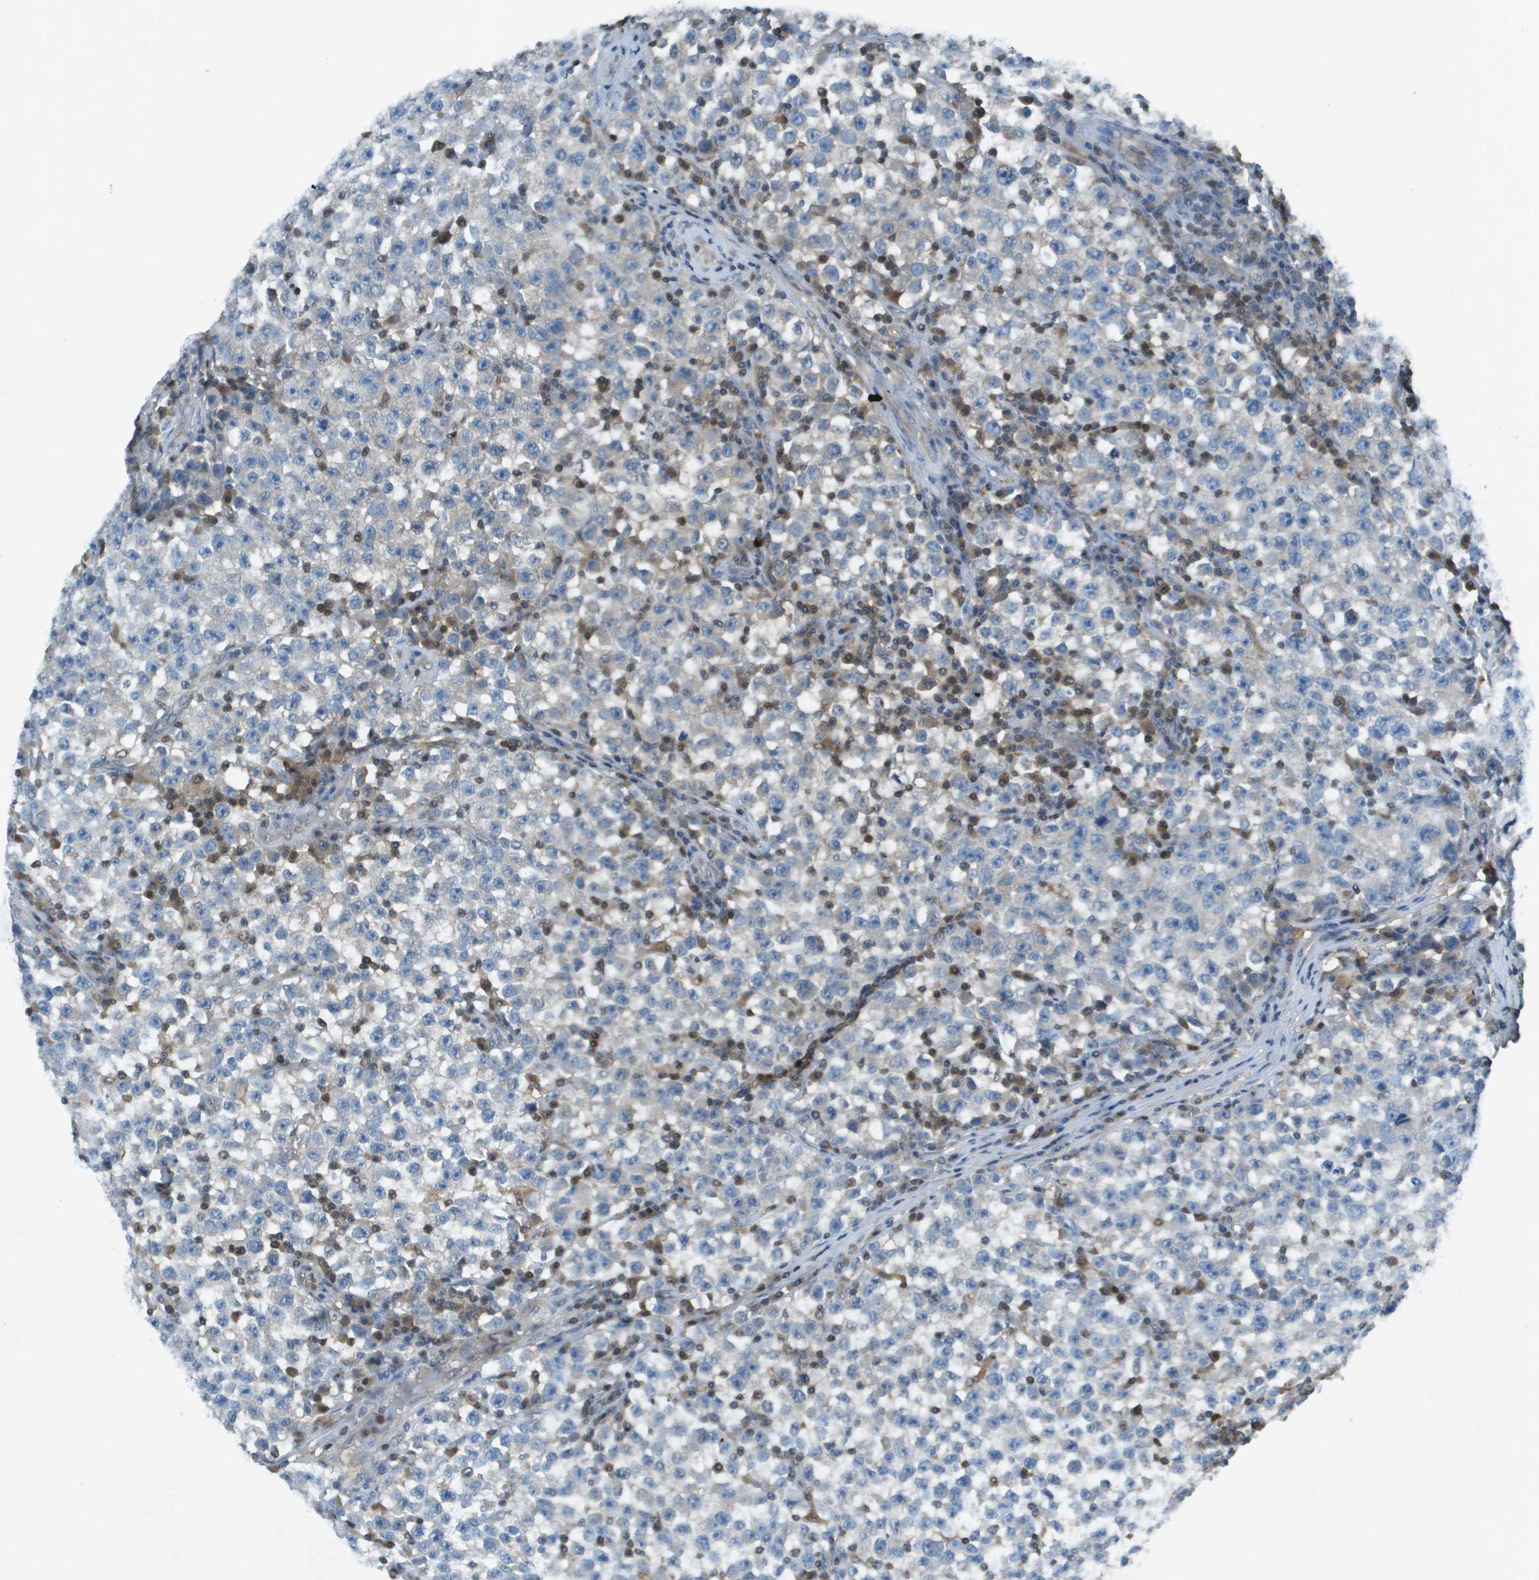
{"staining": {"intensity": "weak", "quantity": "<25%", "location": "cytoplasmic/membranous"}, "tissue": "testis cancer", "cell_type": "Tumor cells", "image_type": "cancer", "snomed": [{"axis": "morphology", "description": "Seminoma, NOS"}, {"axis": "topography", "description": "Testis"}], "caption": "Testis cancer stained for a protein using immunohistochemistry reveals no staining tumor cells.", "gene": "CAMK4", "patient": {"sex": "male", "age": 22}}